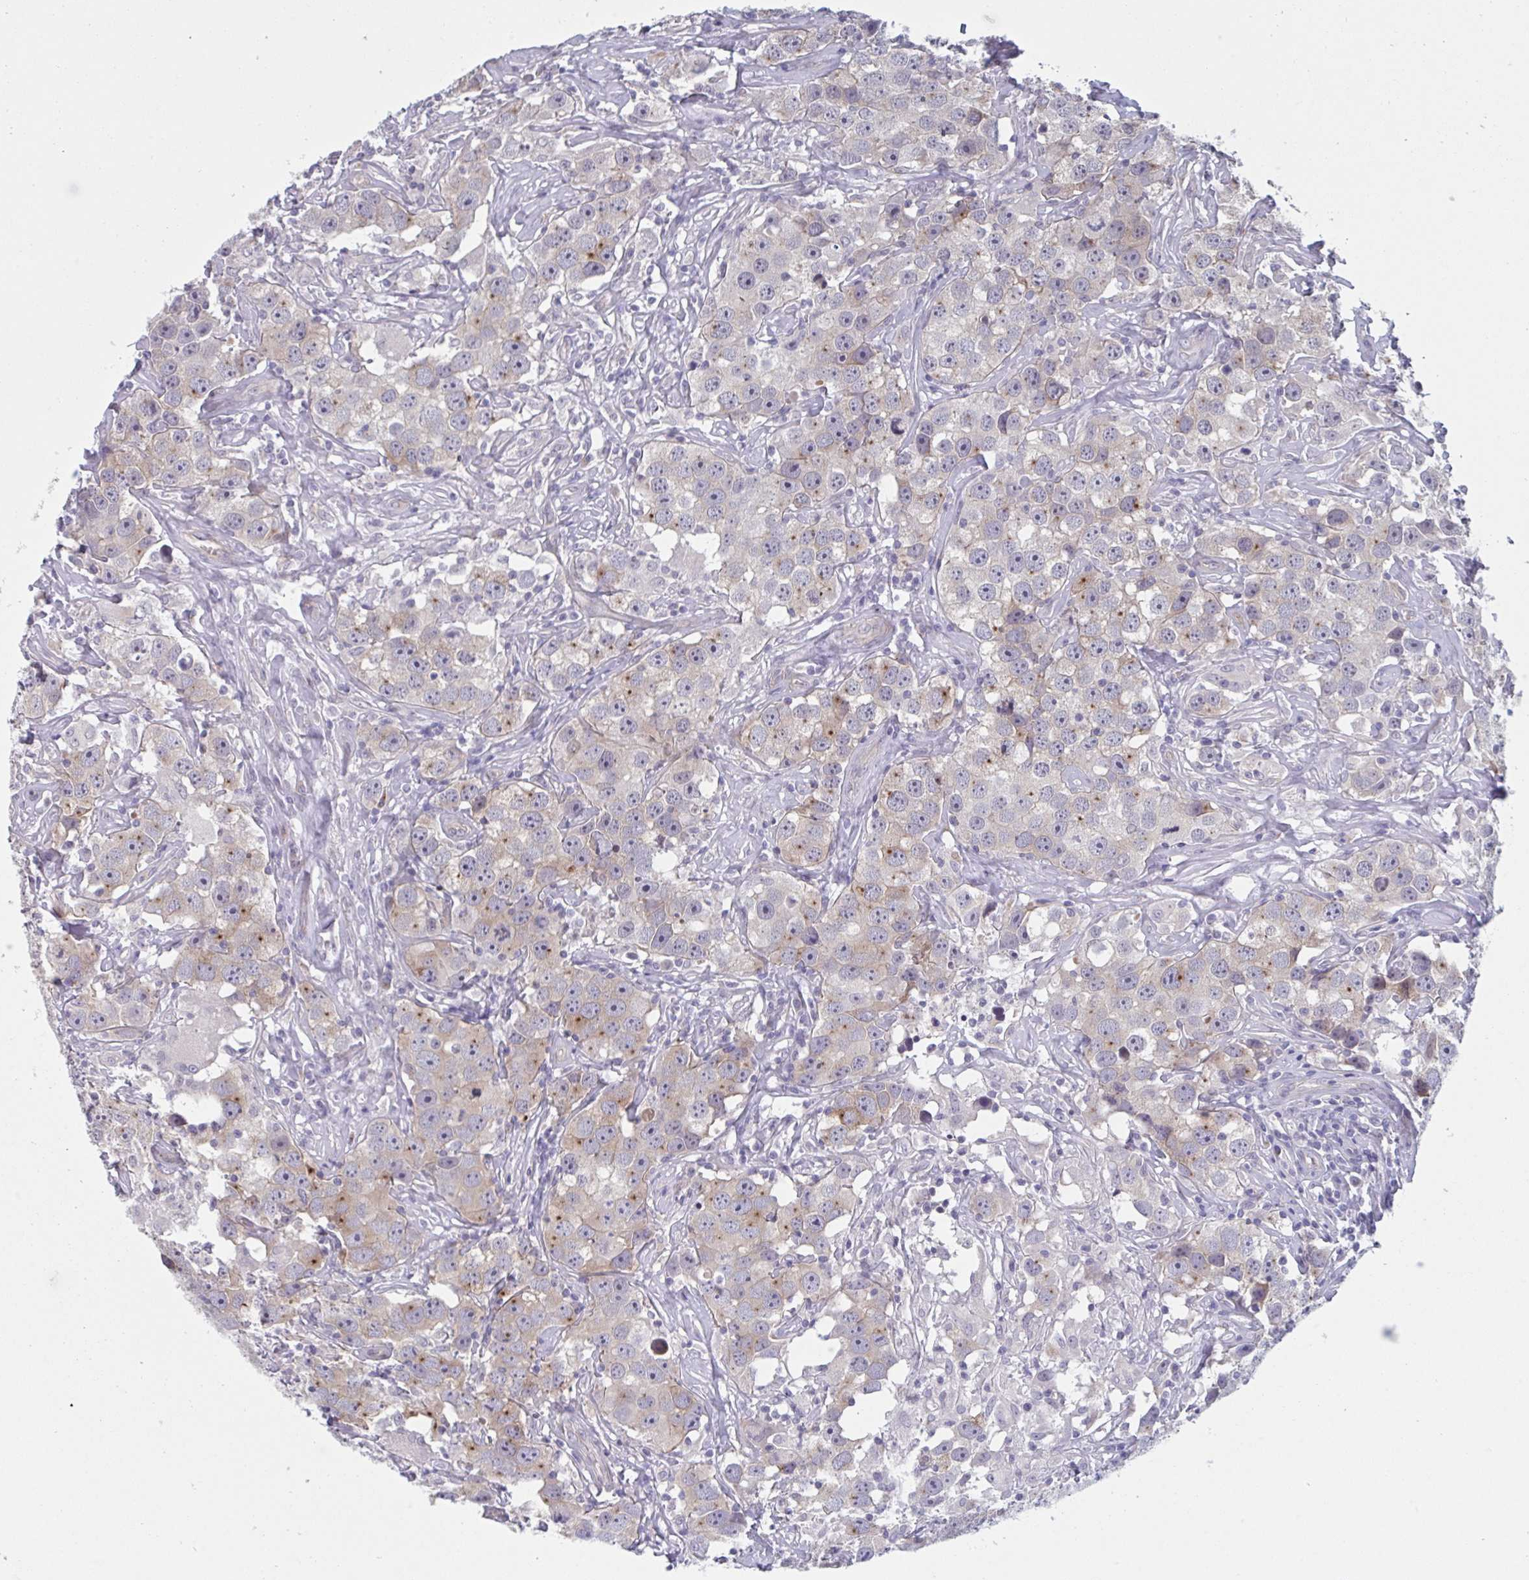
{"staining": {"intensity": "moderate", "quantity": "<25%", "location": "cytoplasmic/membranous"}, "tissue": "testis cancer", "cell_type": "Tumor cells", "image_type": "cancer", "snomed": [{"axis": "morphology", "description": "Seminoma, NOS"}, {"axis": "topography", "description": "Testis"}], "caption": "A micrograph of human testis seminoma stained for a protein demonstrates moderate cytoplasmic/membranous brown staining in tumor cells.", "gene": "TNFSF10", "patient": {"sex": "male", "age": 49}}